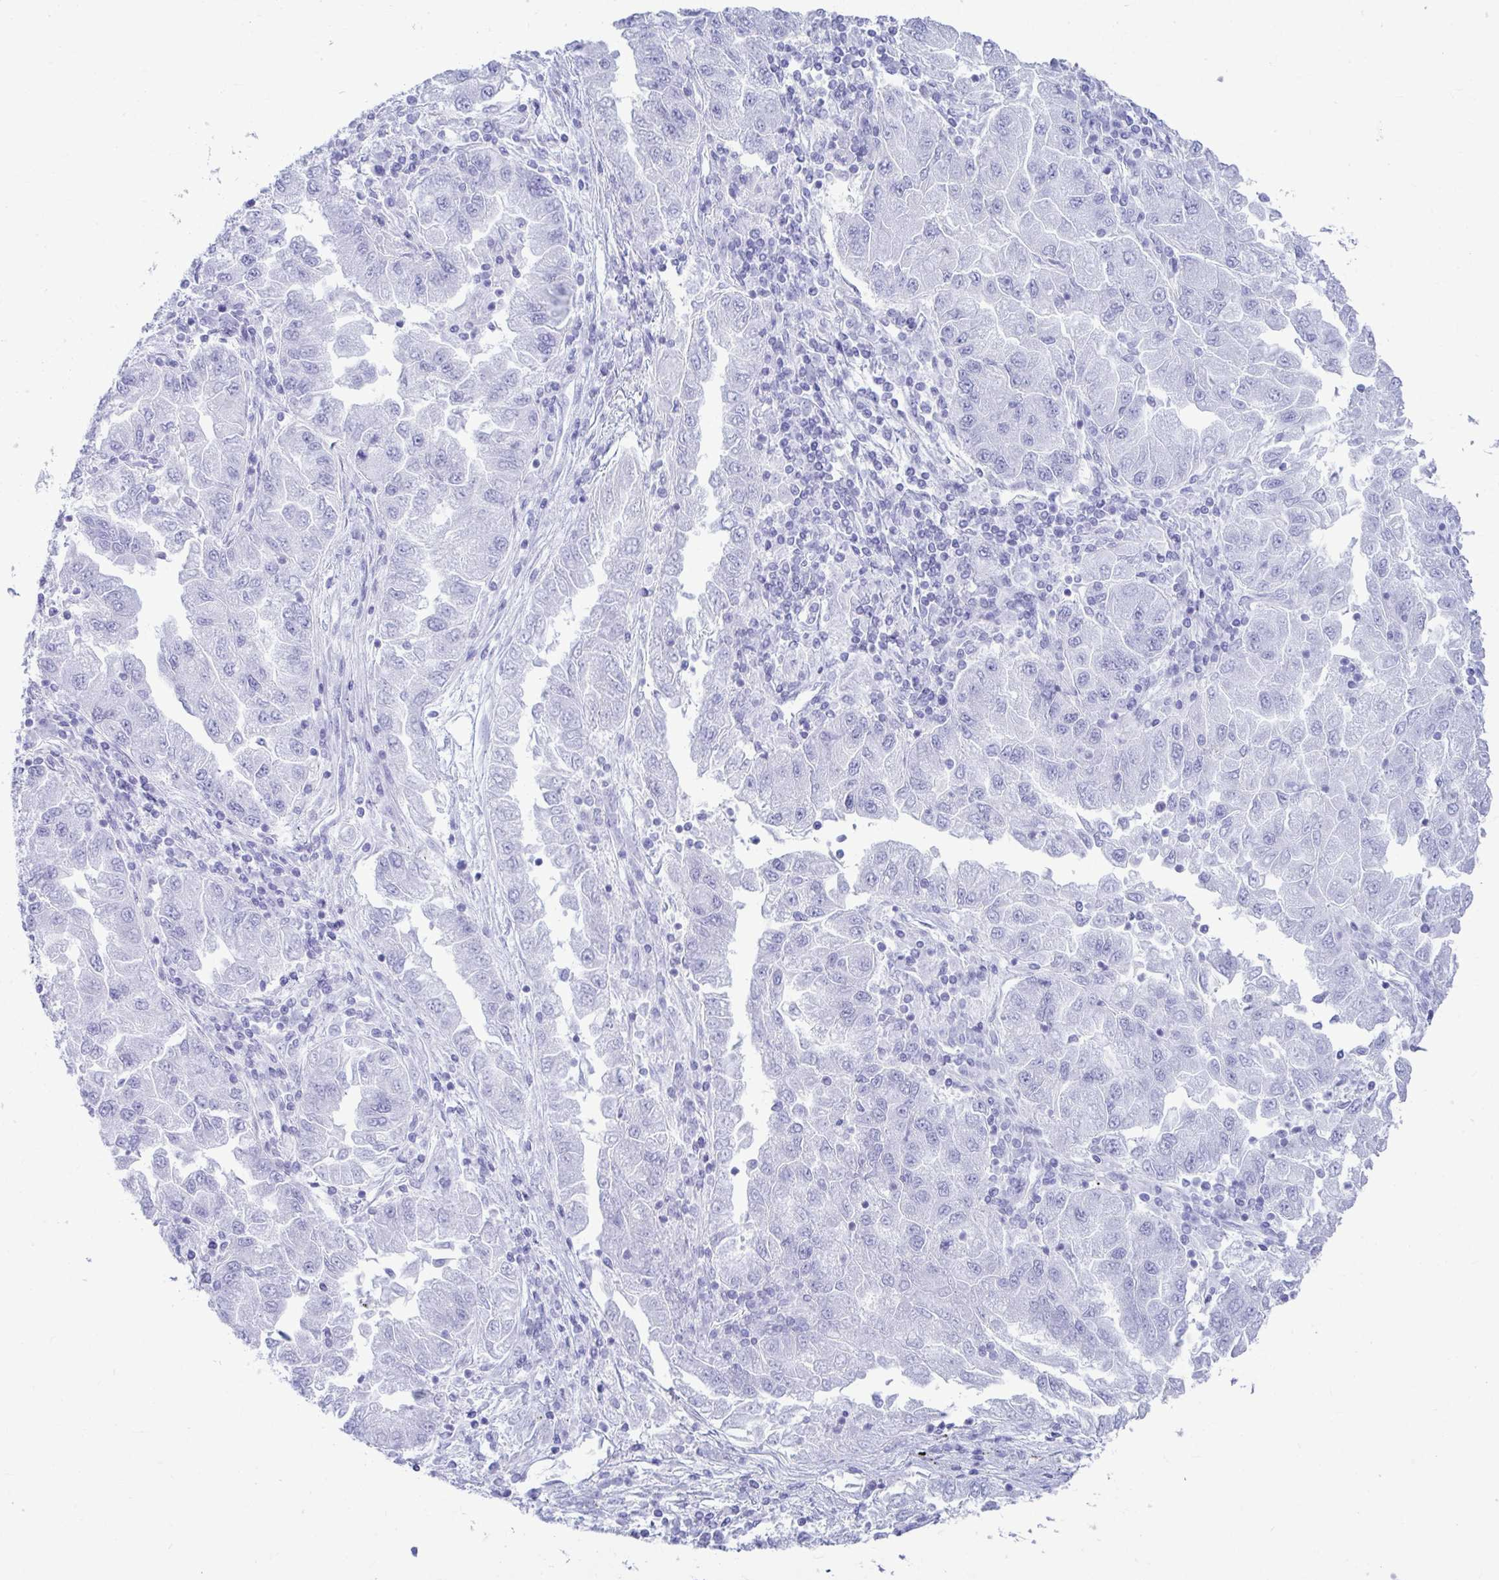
{"staining": {"intensity": "negative", "quantity": "none", "location": "none"}, "tissue": "lung cancer", "cell_type": "Tumor cells", "image_type": "cancer", "snomed": [{"axis": "morphology", "description": "Adenocarcinoma, NOS"}, {"axis": "morphology", "description": "Adenocarcinoma primary or metastatic"}, {"axis": "topography", "description": "Lung"}], "caption": "A micrograph of lung cancer stained for a protein displays no brown staining in tumor cells.", "gene": "ATP4B", "patient": {"sex": "male", "age": 74}}